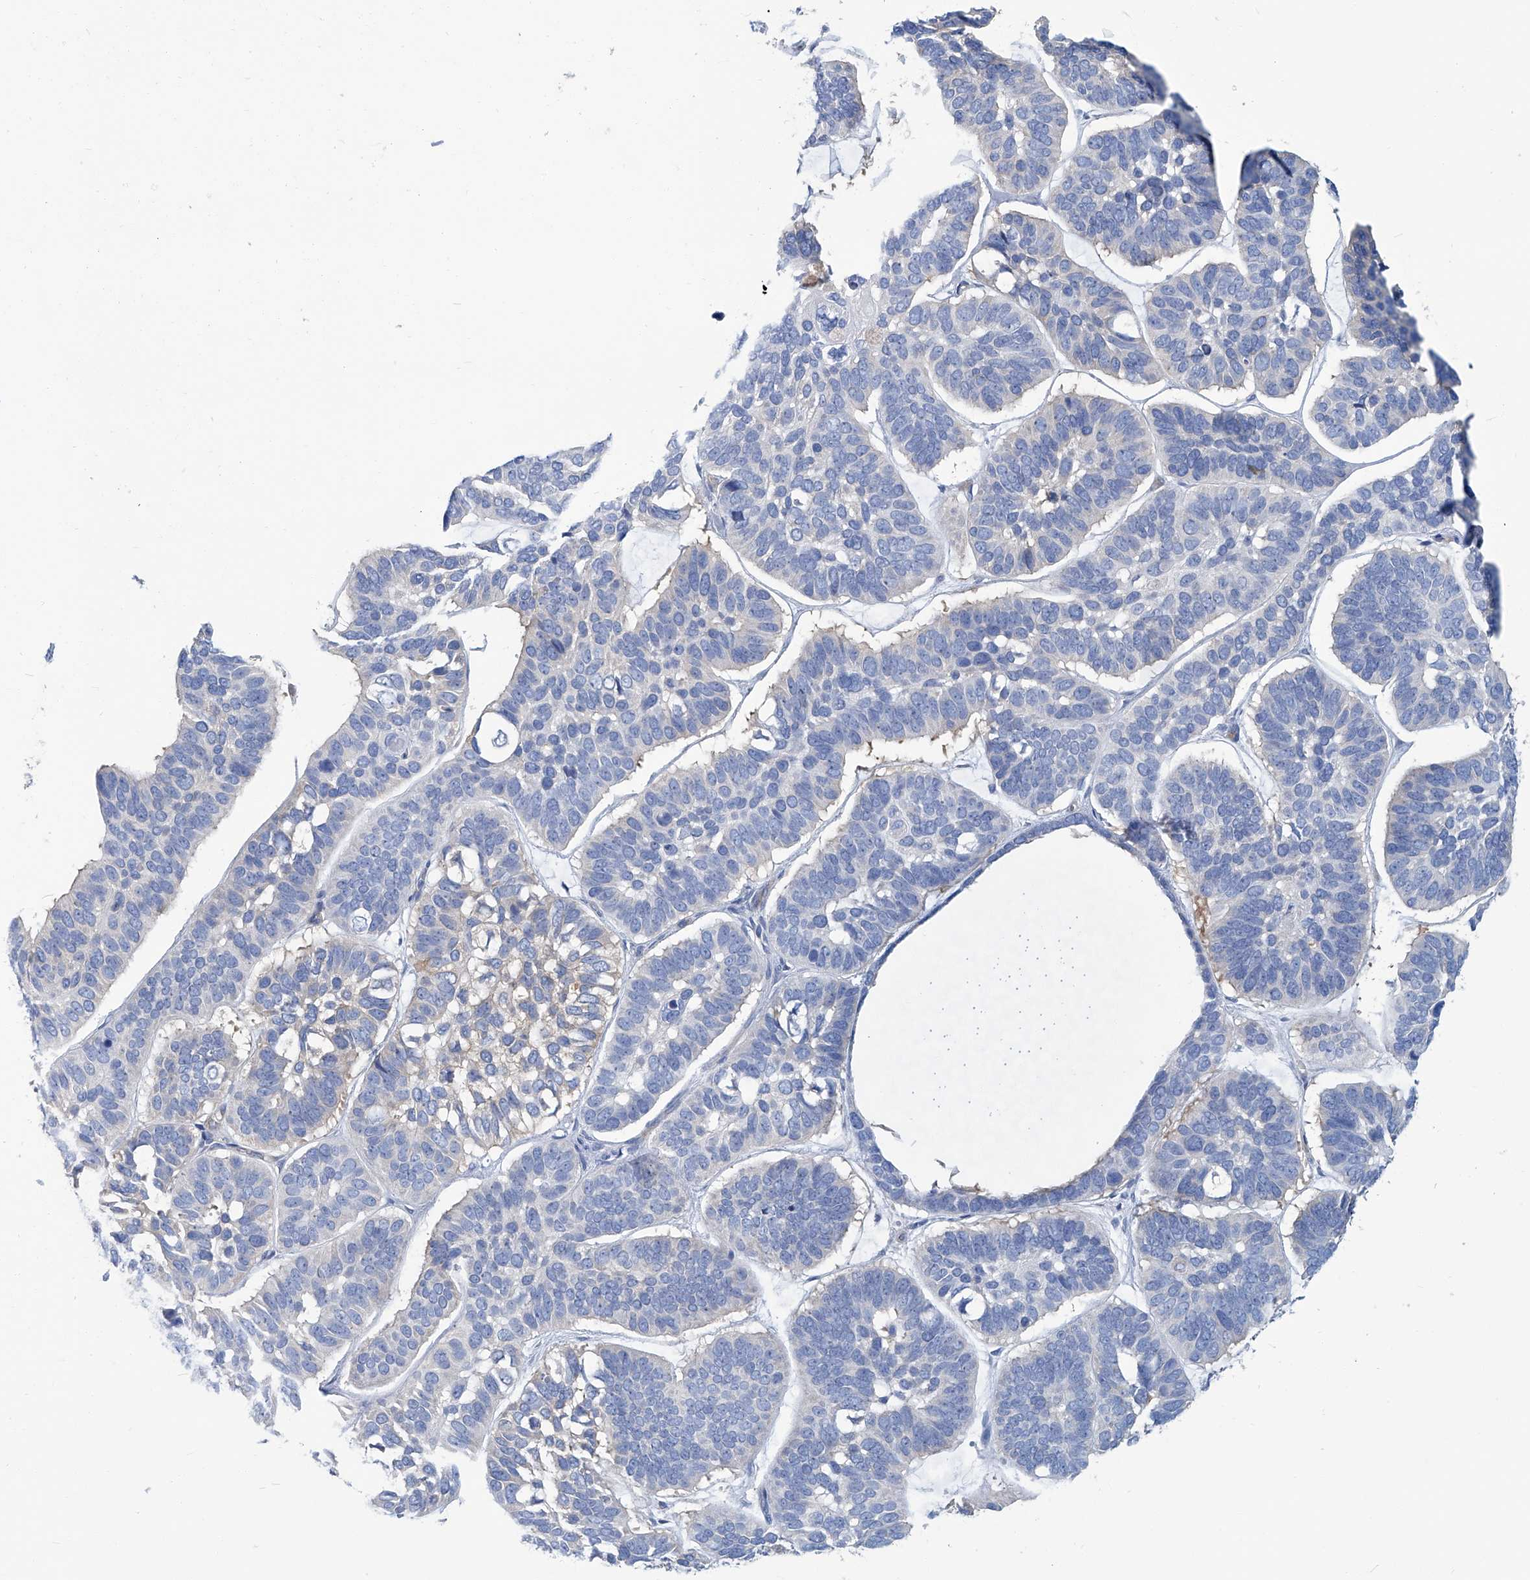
{"staining": {"intensity": "negative", "quantity": "none", "location": "none"}, "tissue": "skin cancer", "cell_type": "Tumor cells", "image_type": "cancer", "snomed": [{"axis": "morphology", "description": "Basal cell carcinoma"}, {"axis": "topography", "description": "Skin"}], "caption": "IHC image of neoplastic tissue: human basal cell carcinoma (skin) stained with DAB (3,3'-diaminobenzidine) displays no significant protein expression in tumor cells. The staining is performed using DAB (3,3'-diaminobenzidine) brown chromogen with nuclei counter-stained in using hematoxylin.", "gene": "PFKL", "patient": {"sex": "male", "age": 62}}